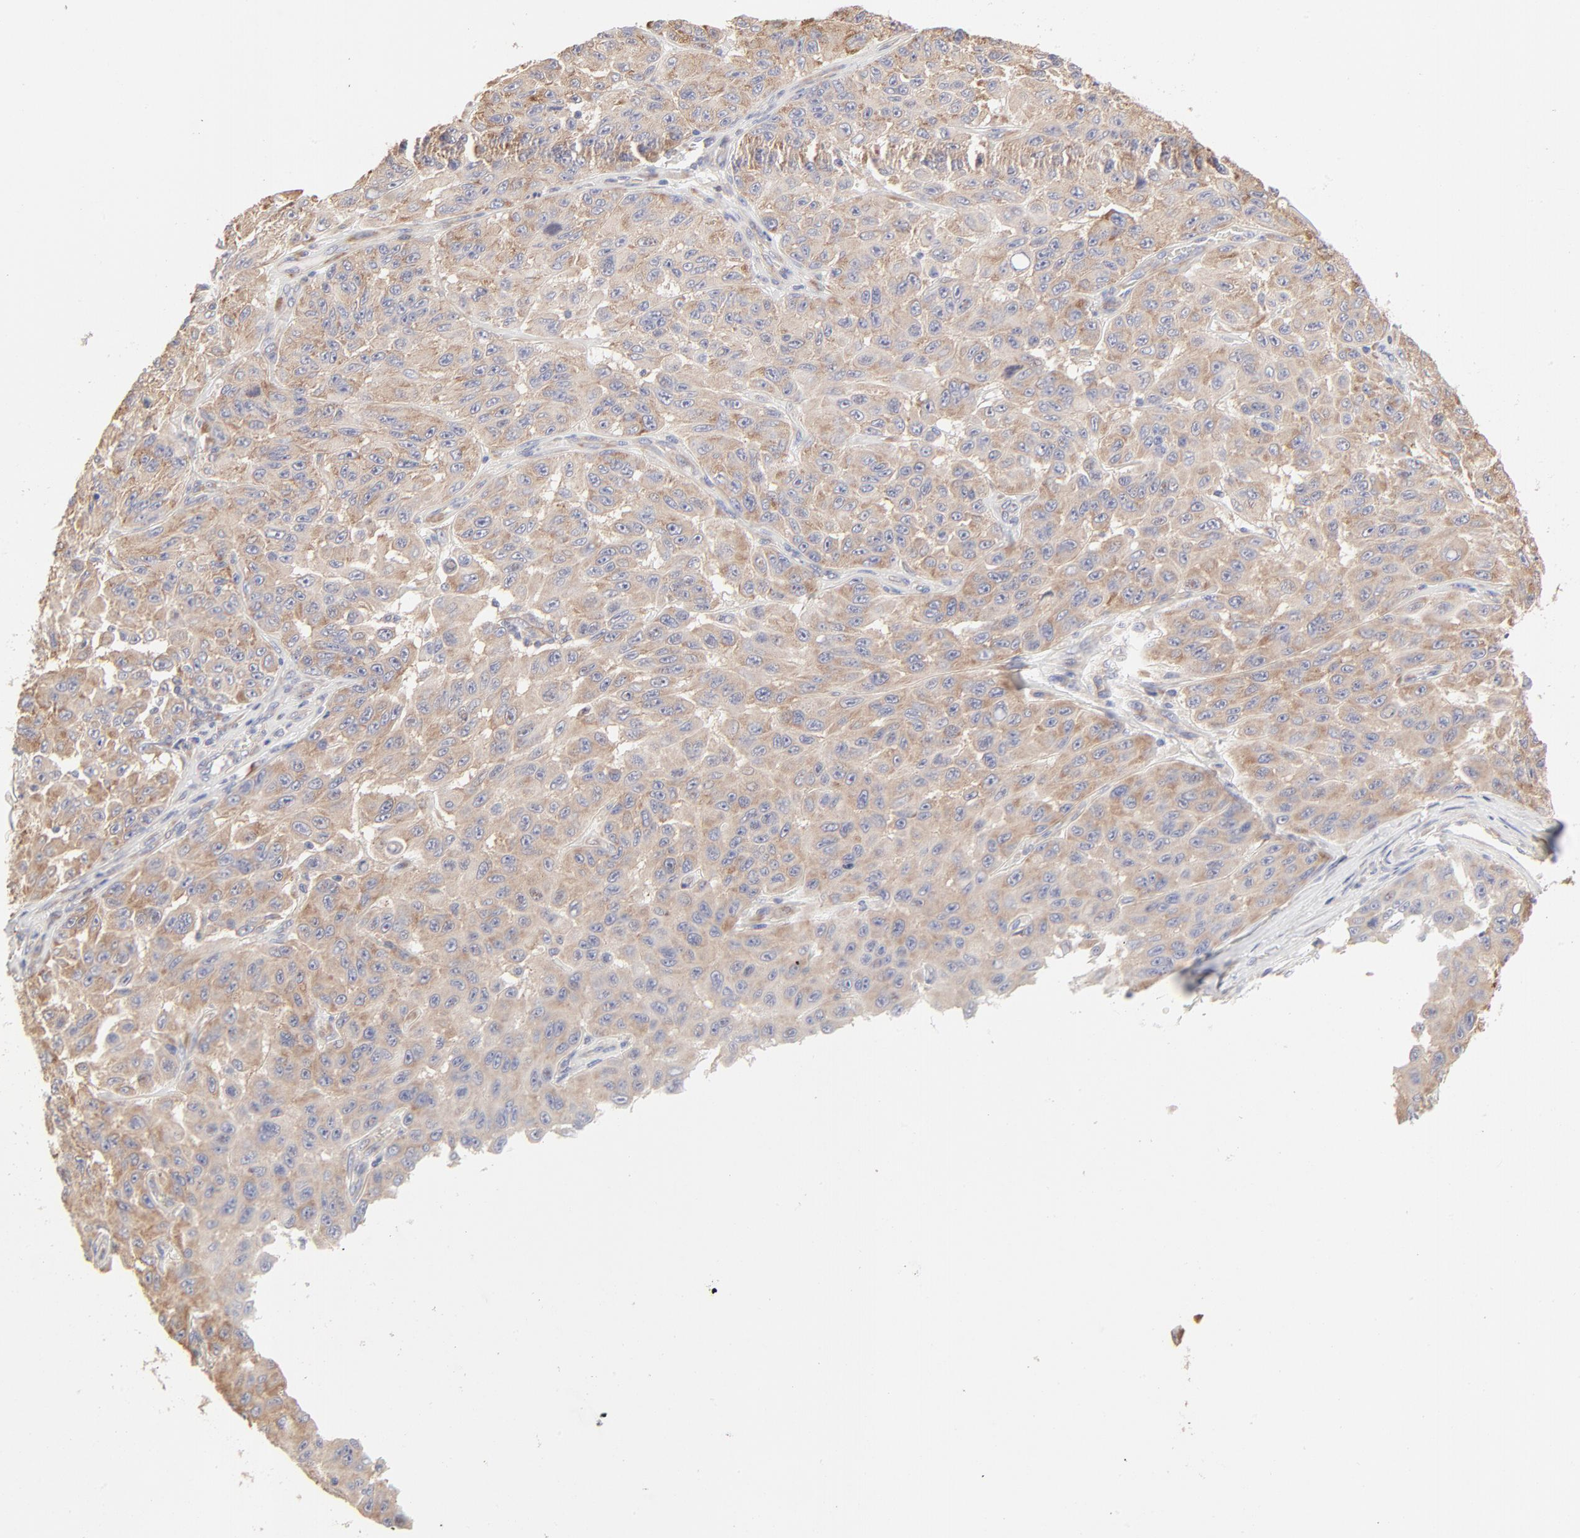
{"staining": {"intensity": "moderate", "quantity": ">75%", "location": "cytoplasmic/membranous"}, "tissue": "melanoma", "cell_type": "Tumor cells", "image_type": "cancer", "snomed": [{"axis": "morphology", "description": "Malignant melanoma, NOS"}, {"axis": "topography", "description": "Skin"}], "caption": "Approximately >75% of tumor cells in malignant melanoma display moderate cytoplasmic/membranous protein expression as visualized by brown immunohistochemical staining.", "gene": "RPS21", "patient": {"sex": "male", "age": 30}}